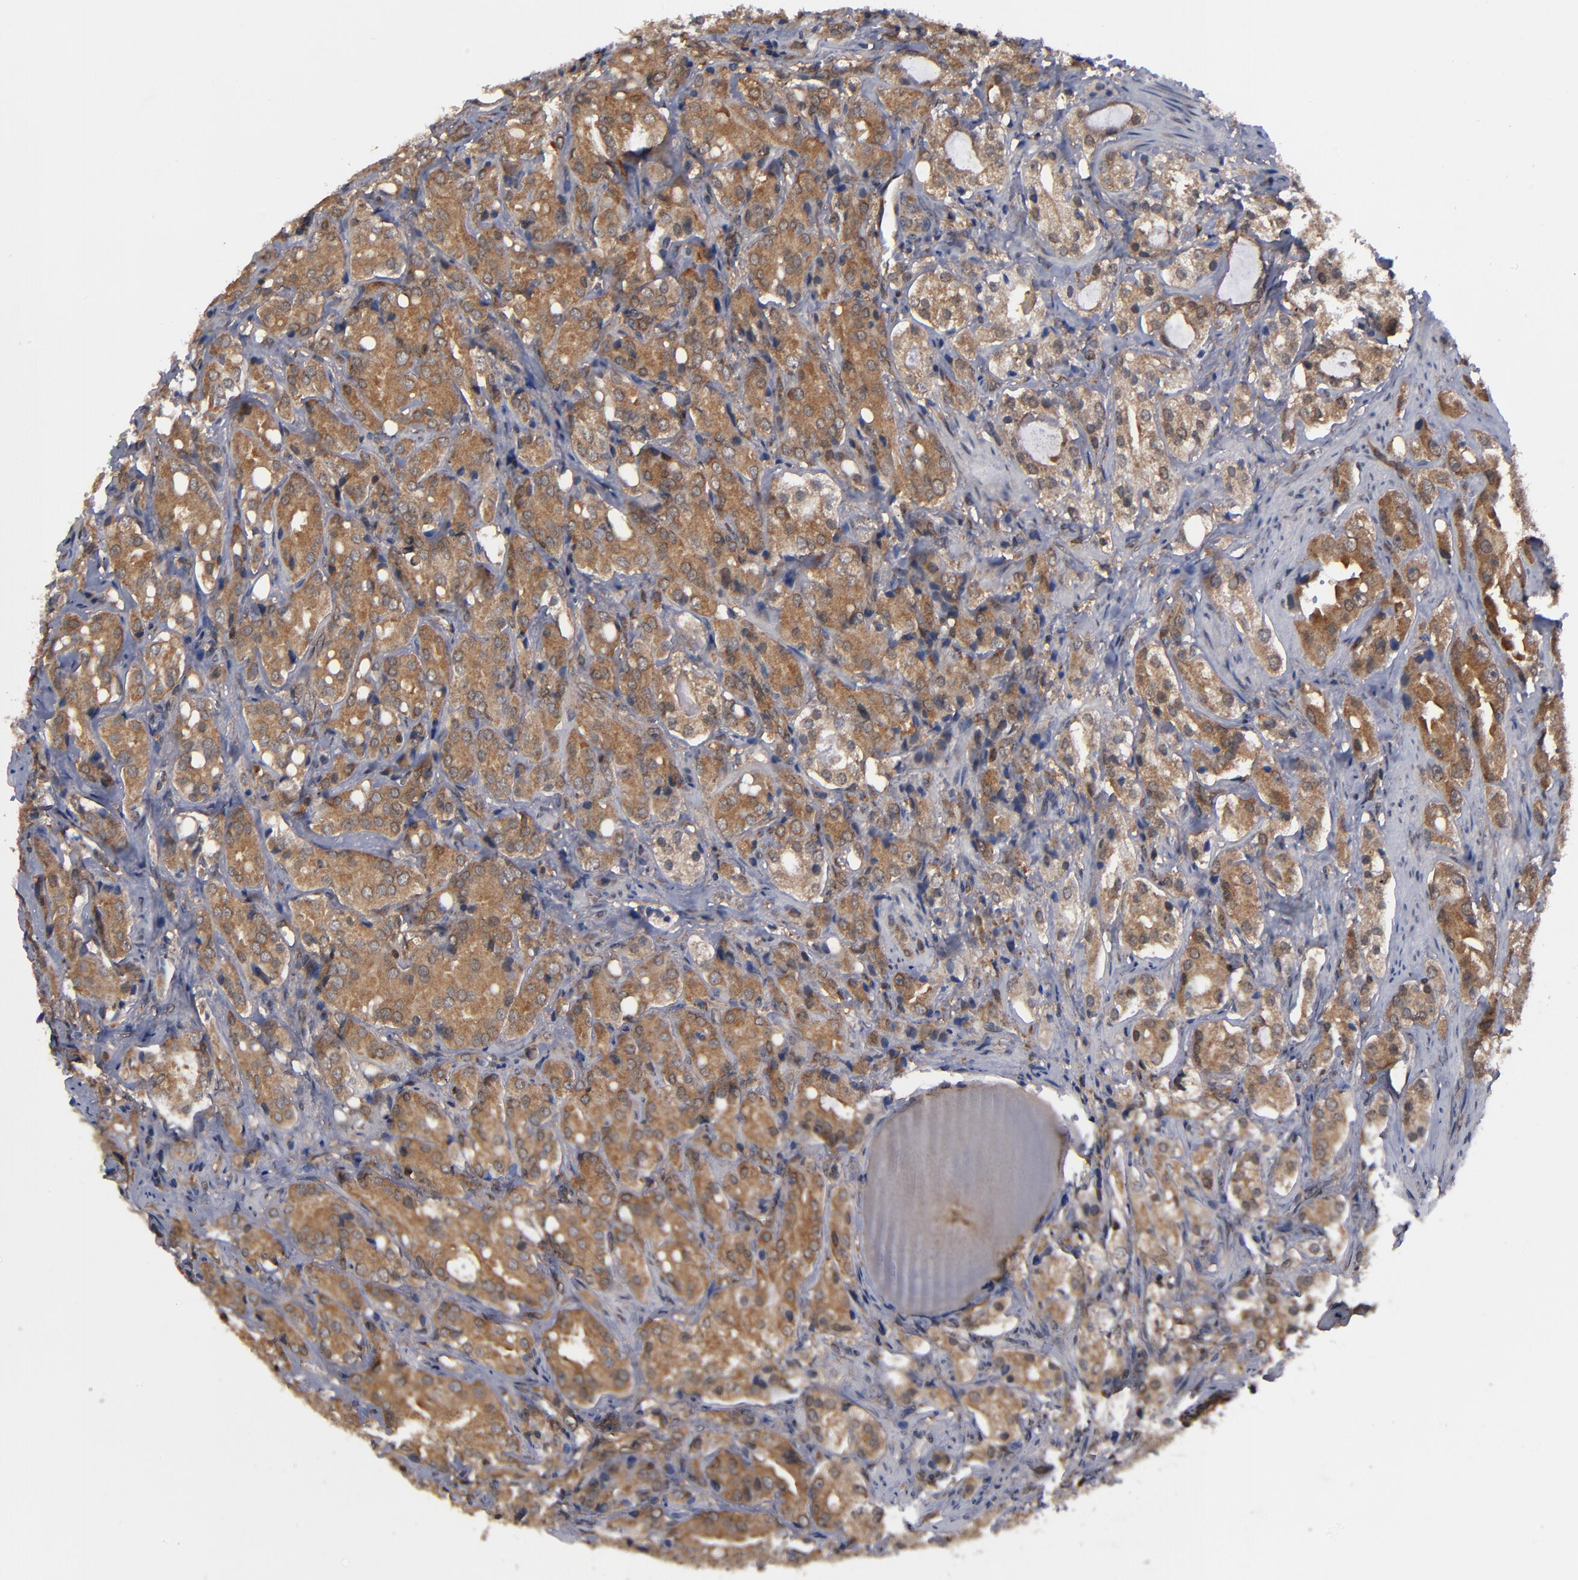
{"staining": {"intensity": "strong", "quantity": ">75%", "location": "cytoplasmic/membranous"}, "tissue": "prostate cancer", "cell_type": "Tumor cells", "image_type": "cancer", "snomed": [{"axis": "morphology", "description": "Adenocarcinoma, High grade"}, {"axis": "topography", "description": "Prostate"}], "caption": "Protein staining of prostate high-grade adenocarcinoma tissue displays strong cytoplasmic/membranous expression in approximately >75% of tumor cells.", "gene": "ALG13", "patient": {"sex": "male", "age": 68}}